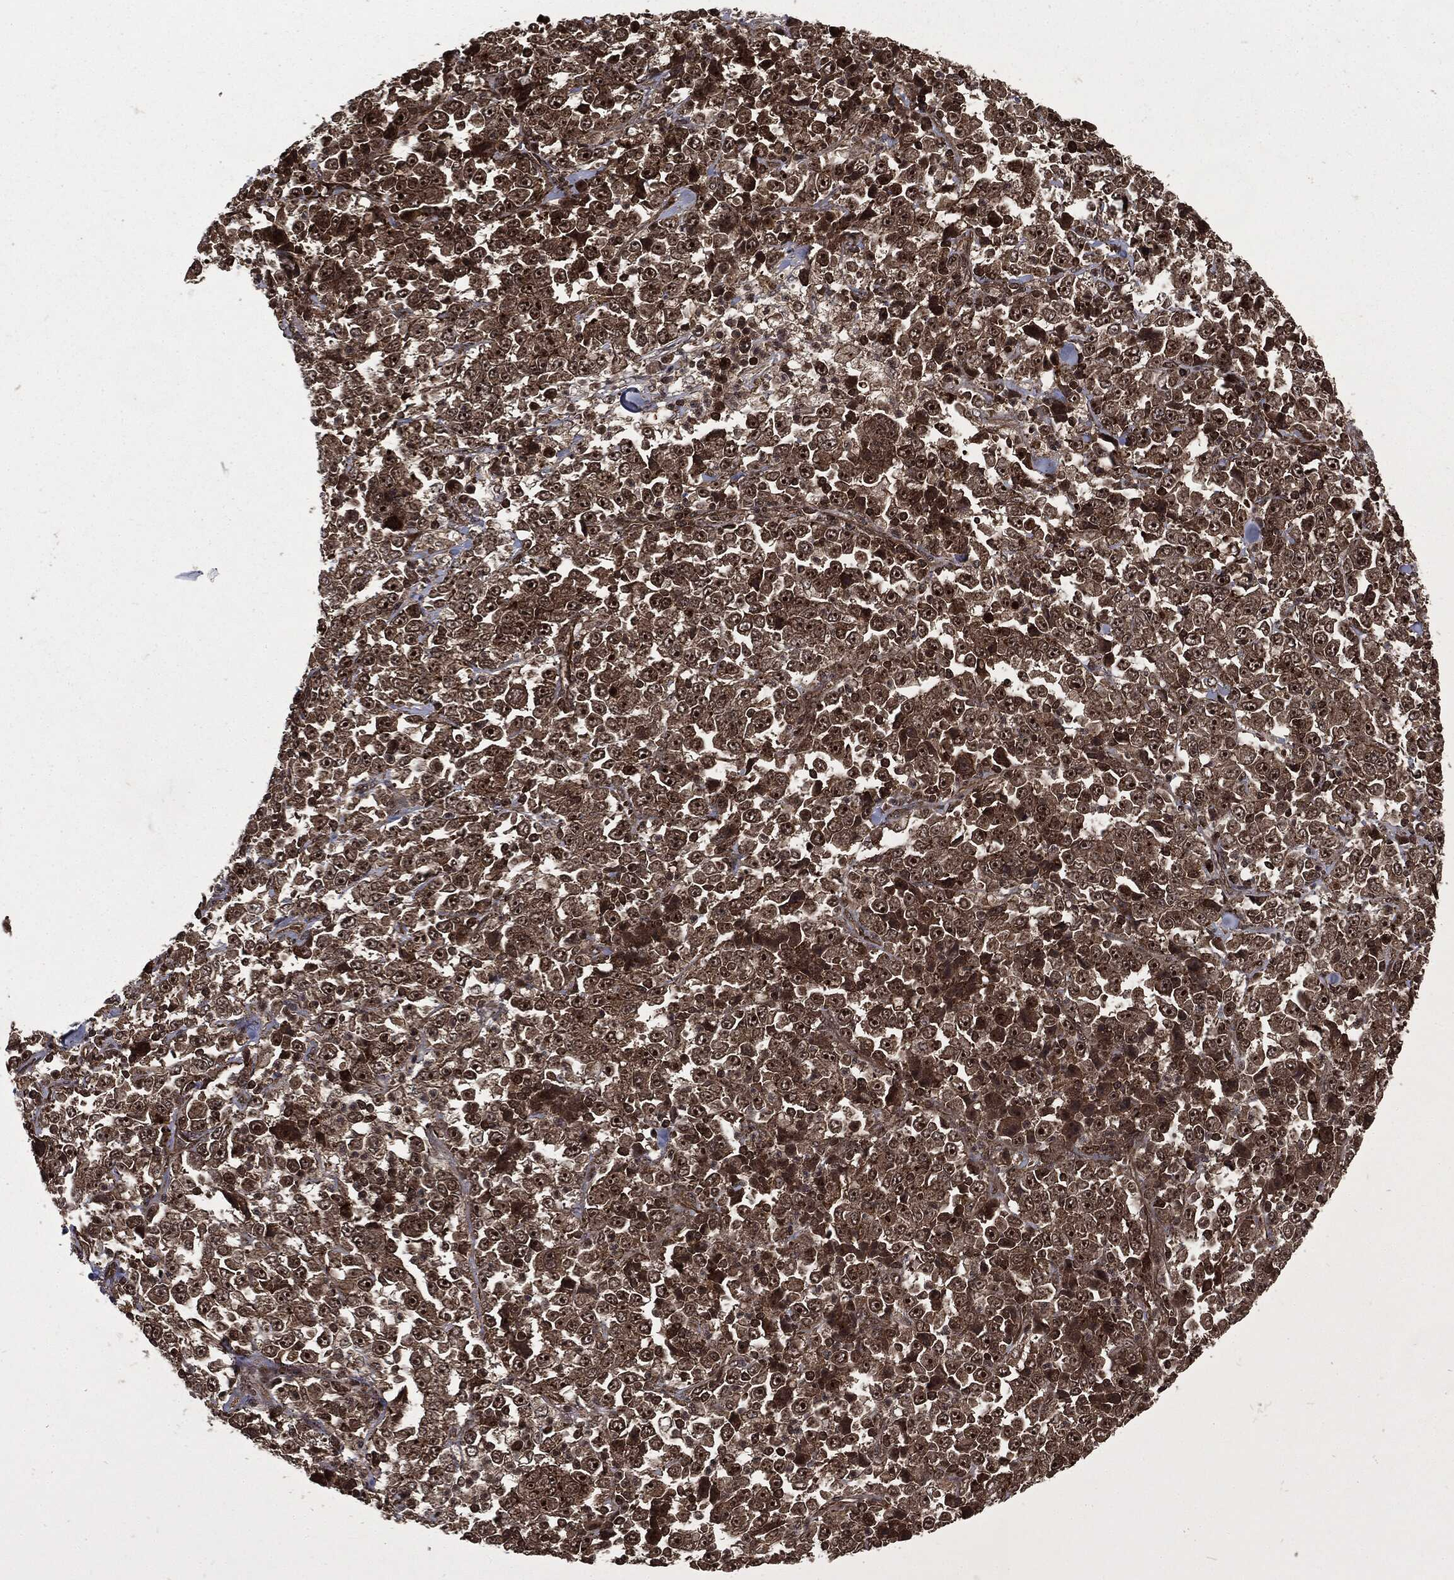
{"staining": {"intensity": "strong", "quantity": ">75%", "location": "cytoplasmic/membranous,nuclear"}, "tissue": "stomach cancer", "cell_type": "Tumor cells", "image_type": "cancer", "snomed": [{"axis": "morphology", "description": "Normal tissue, NOS"}, {"axis": "morphology", "description": "Adenocarcinoma, NOS"}, {"axis": "topography", "description": "Stomach, upper"}, {"axis": "topography", "description": "Stomach"}], "caption": "High-power microscopy captured an immunohistochemistry micrograph of stomach cancer (adenocarcinoma), revealing strong cytoplasmic/membranous and nuclear staining in about >75% of tumor cells.", "gene": "CARD6", "patient": {"sex": "male", "age": 59}}